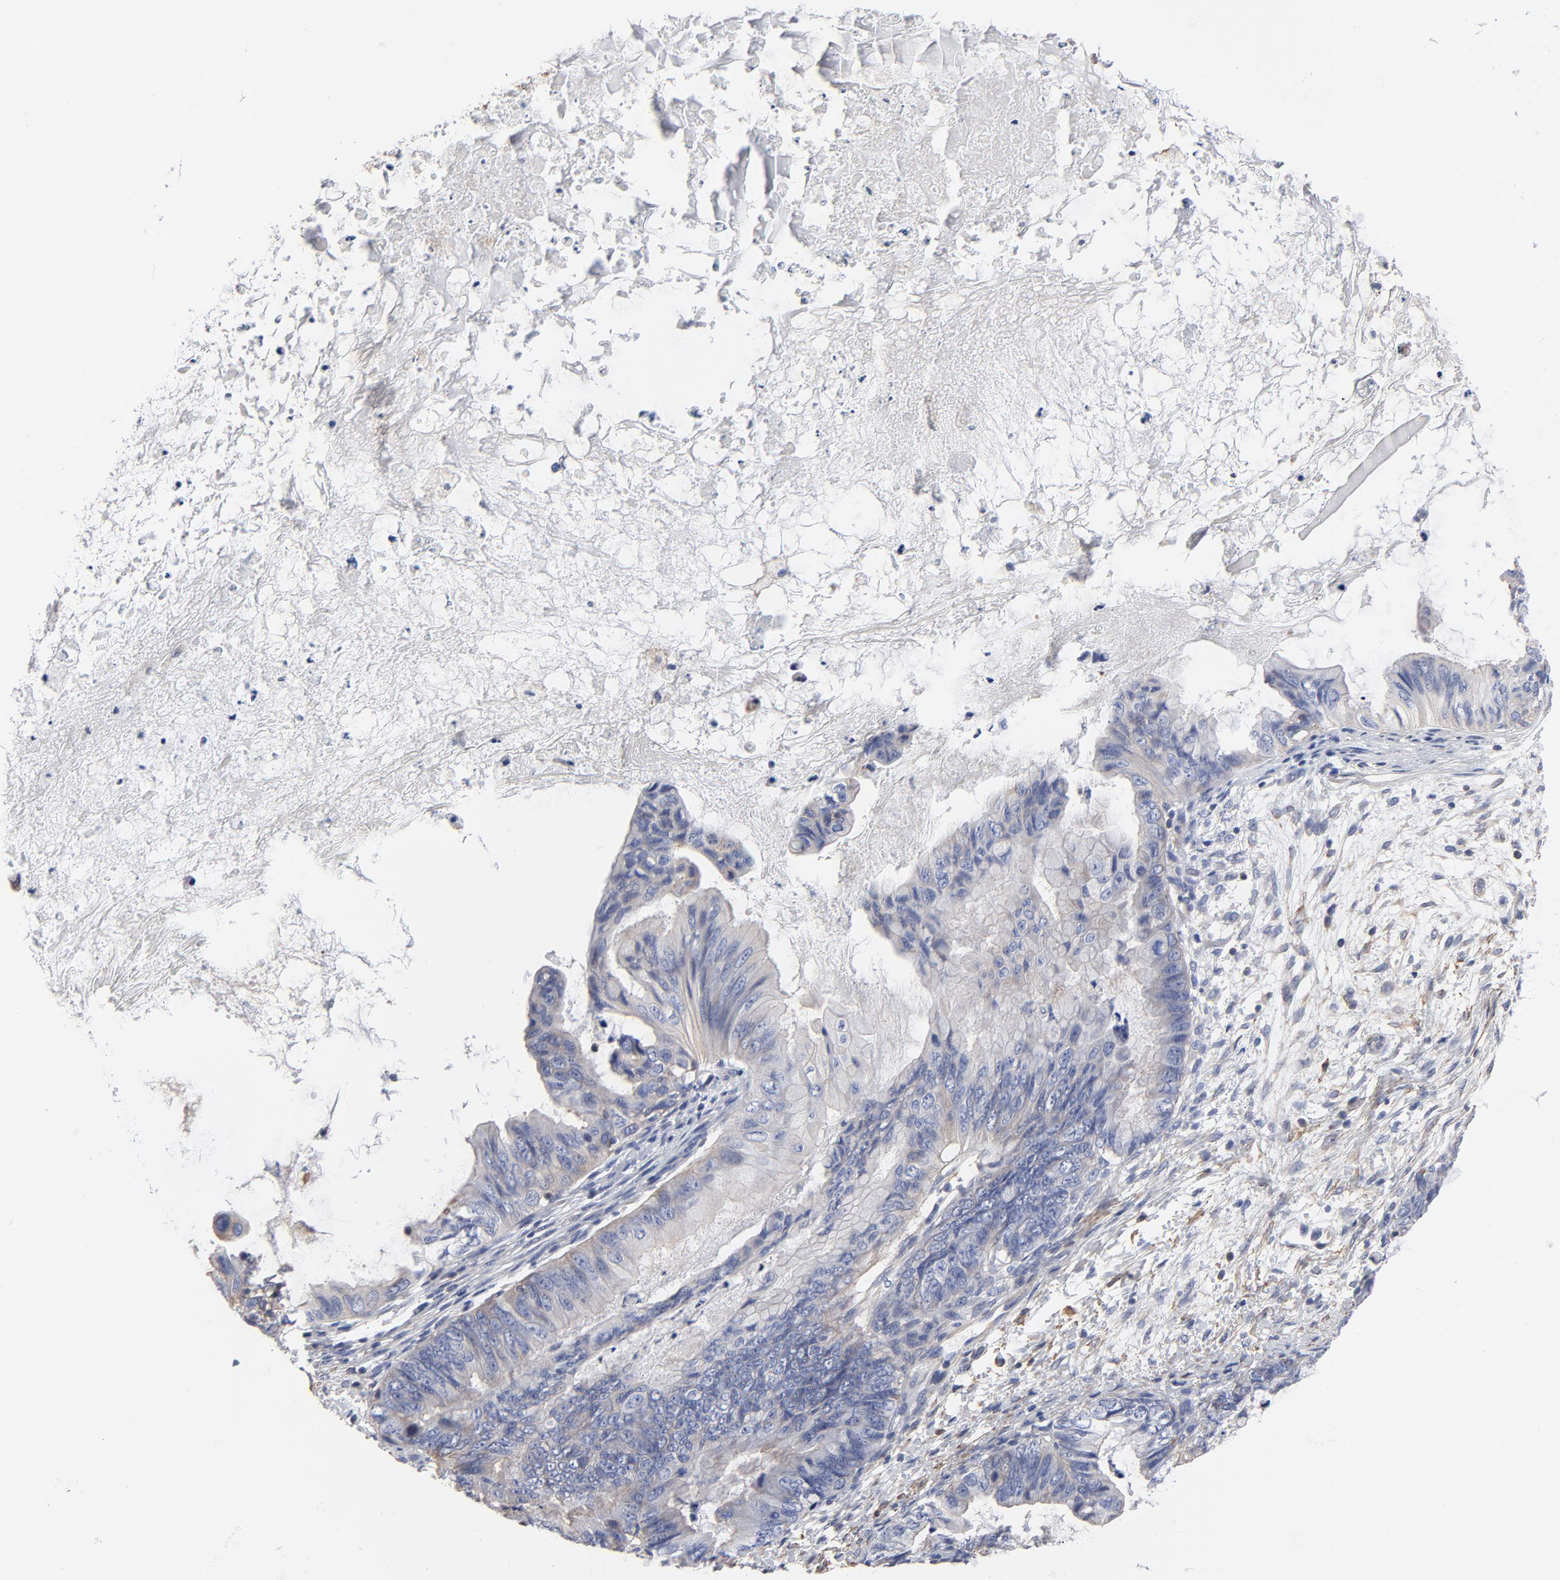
{"staining": {"intensity": "weak", "quantity": ">75%", "location": "cytoplasmic/membranous"}, "tissue": "ovarian cancer", "cell_type": "Tumor cells", "image_type": "cancer", "snomed": [{"axis": "morphology", "description": "Cystadenocarcinoma, mucinous, NOS"}, {"axis": "topography", "description": "Ovary"}], "caption": "Immunohistochemistry (IHC) of human ovarian mucinous cystadenocarcinoma demonstrates low levels of weak cytoplasmic/membranous expression in about >75% of tumor cells. The staining is performed using DAB (3,3'-diaminobenzidine) brown chromogen to label protein expression. The nuclei are counter-stained blue using hematoxylin.", "gene": "ACTA2", "patient": {"sex": "female", "age": 36}}